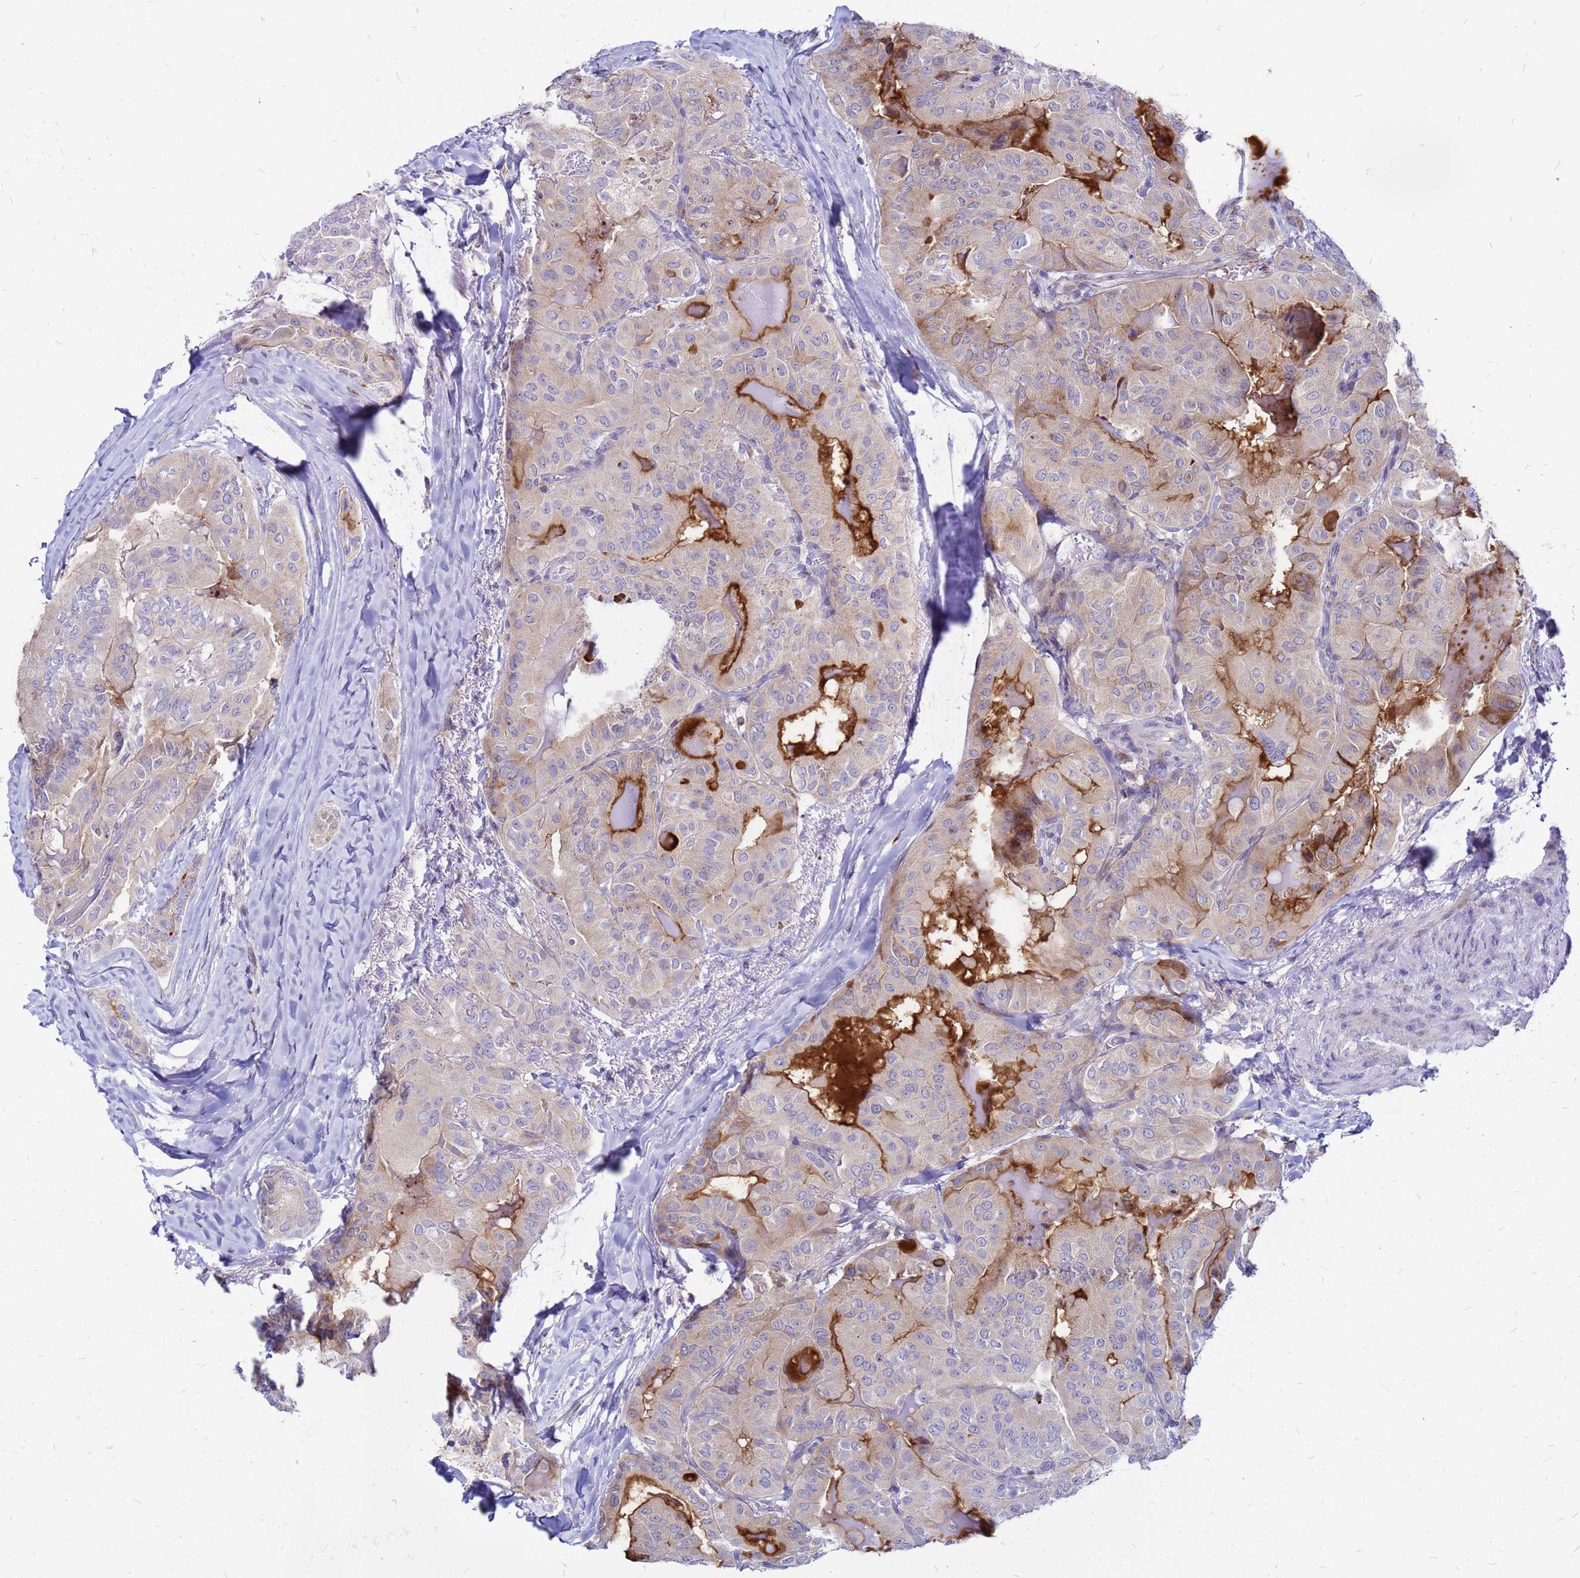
{"staining": {"intensity": "moderate", "quantity": "<25%", "location": "cytoplasmic/membranous"}, "tissue": "thyroid cancer", "cell_type": "Tumor cells", "image_type": "cancer", "snomed": [{"axis": "morphology", "description": "Papillary adenocarcinoma, NOS"}, {"axis": "topography", "description": "Thyroid gland"}], "caption": "This is an image of IHC staining of thyroid cancer, which shows moderate staining in the cytoplasmic/membranous of tumor cells.", "gene": "FHIP1A", "patient": {"sex": "female", "age": 68}}